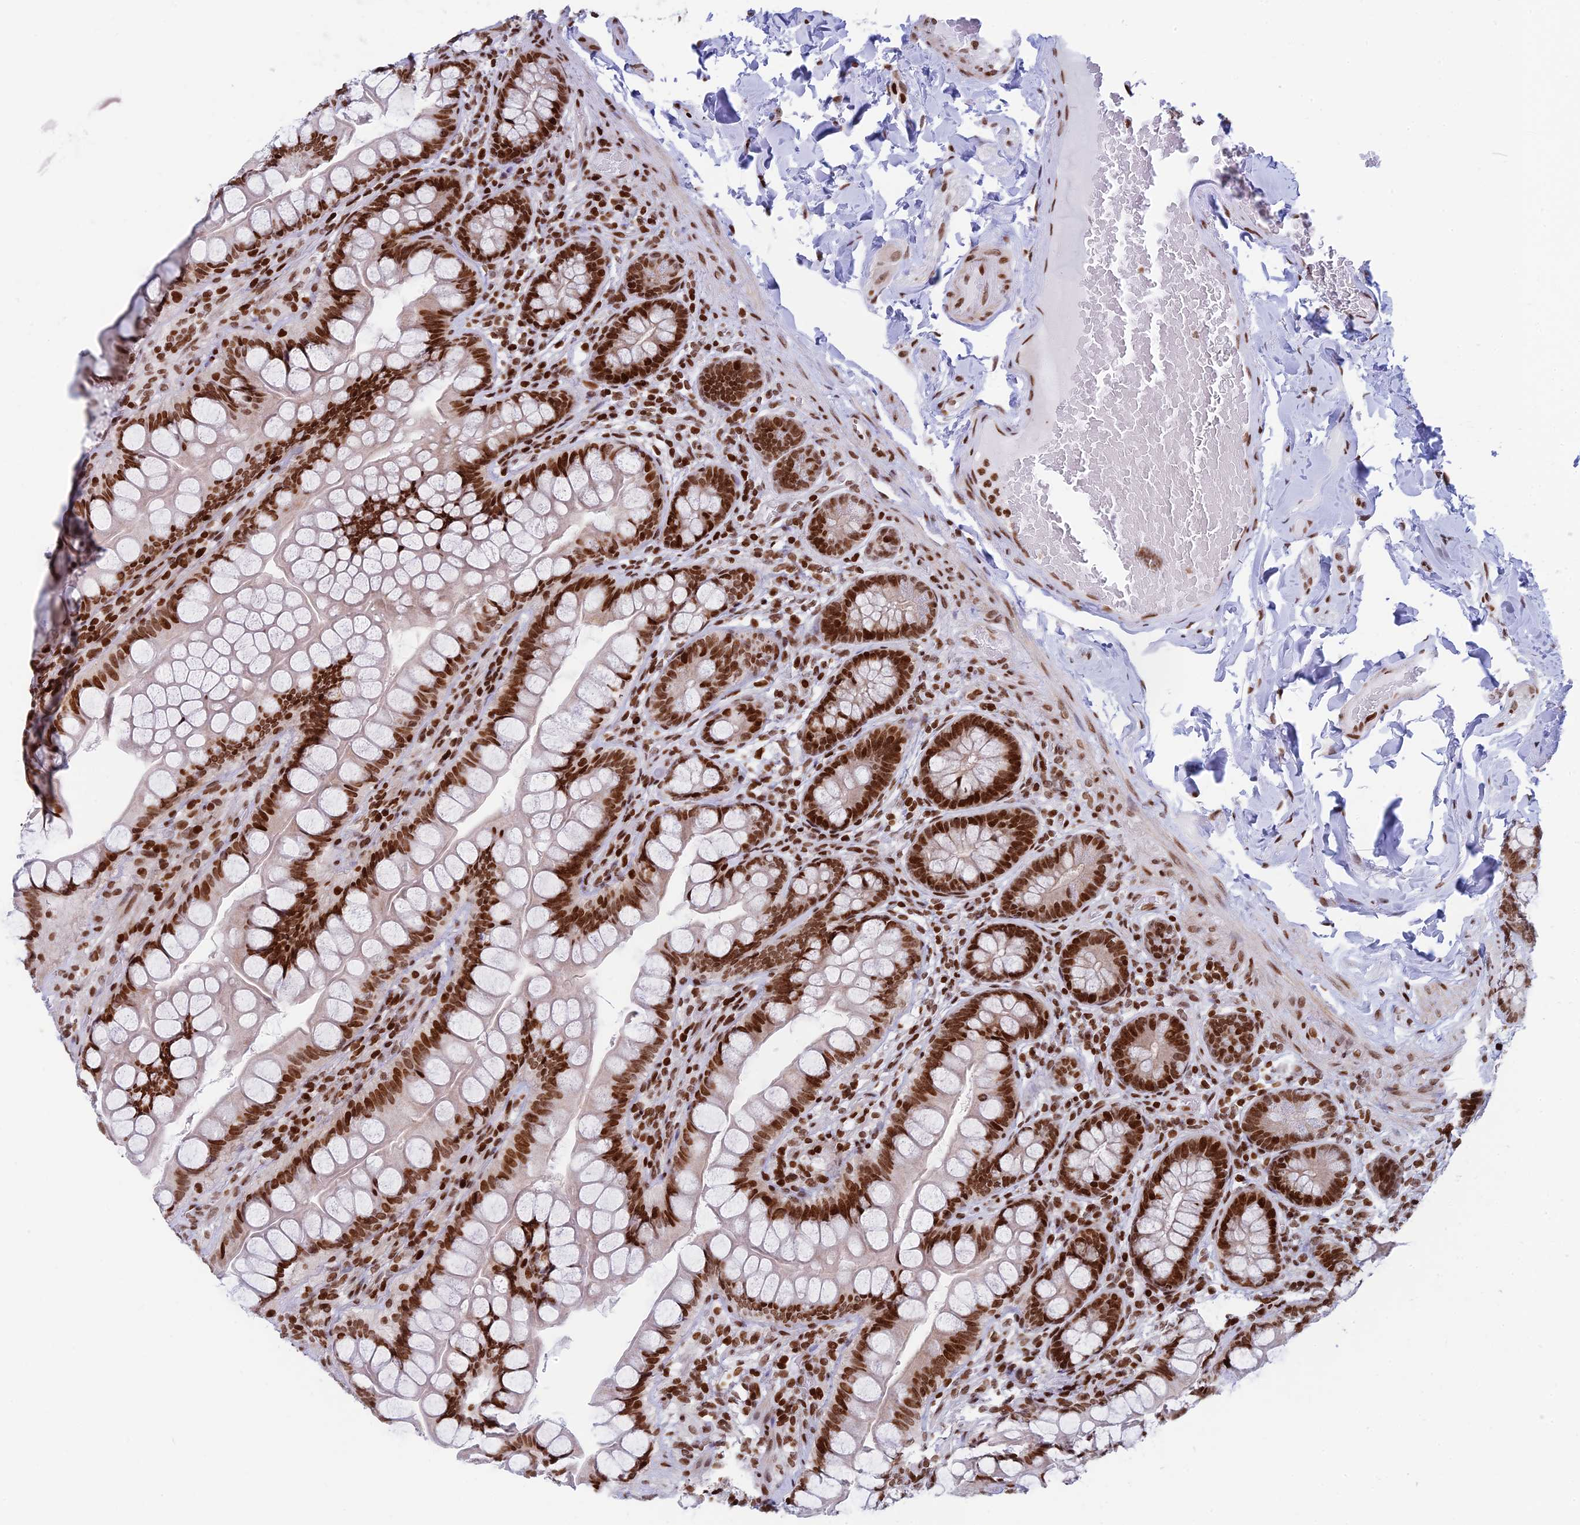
{"staining": {"intensity": "moderate", "quantity": ">75%", "location": "nuclear"}, "tissue": "small intestine", "cell_type": "Glandular cells", "image_type": "normal", "snomed": [{"axis": "morphology", "description": "Normal tissue, NOS"}, {"axis": "topography", "description": "Small intestine"}], "caption": "Protein staining of unremarkable small intestine displays moderate nuclear expression in approximately >75% of glandular cells.", "gene": "RPAP1", "patient": {"sex": "male", "age": 70}}